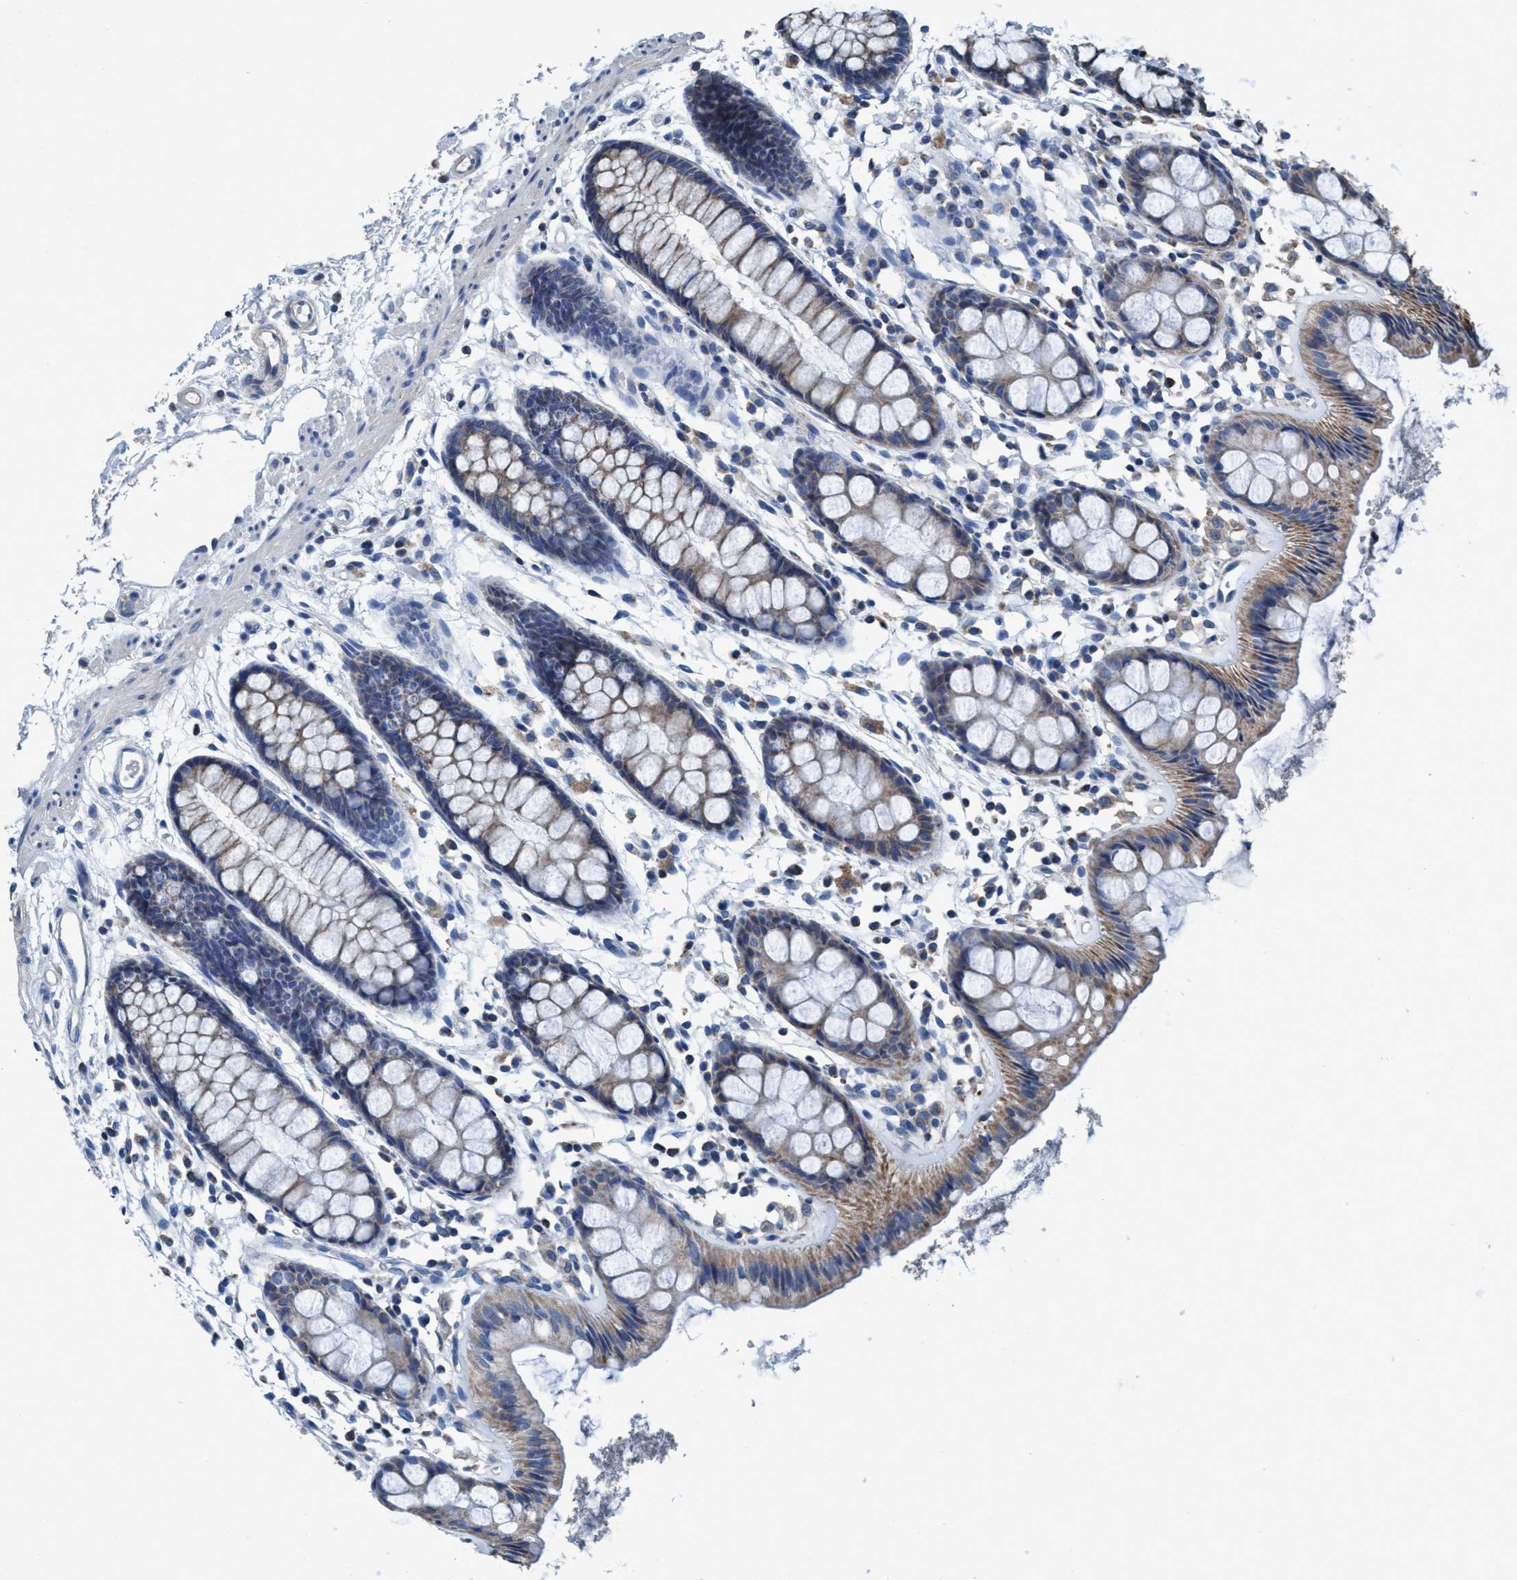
{"staining": {"intensity": "weak", "quantity": "25%-75%", "location": "cytoplasmic/membranous"}, "tissue": "rectum", "cell_type": "Glandular cells", "image_type": "normal", "snomed": [{"axis": "morphology", "description": "Normal tissue, NOS"}, {"axis": "topography", "description": "Rectum"}], "caption": "Immunohistochemistry (IHC) (DAB (3,3'-diaminobenzidine)) staining of normal human rectum reveals weak cytoplasmic/membranous protein expression in approximately 25%-75% of glandular cells.", "gene": "ANKFN1", "patient": {"sex": "female", "age": 66}}